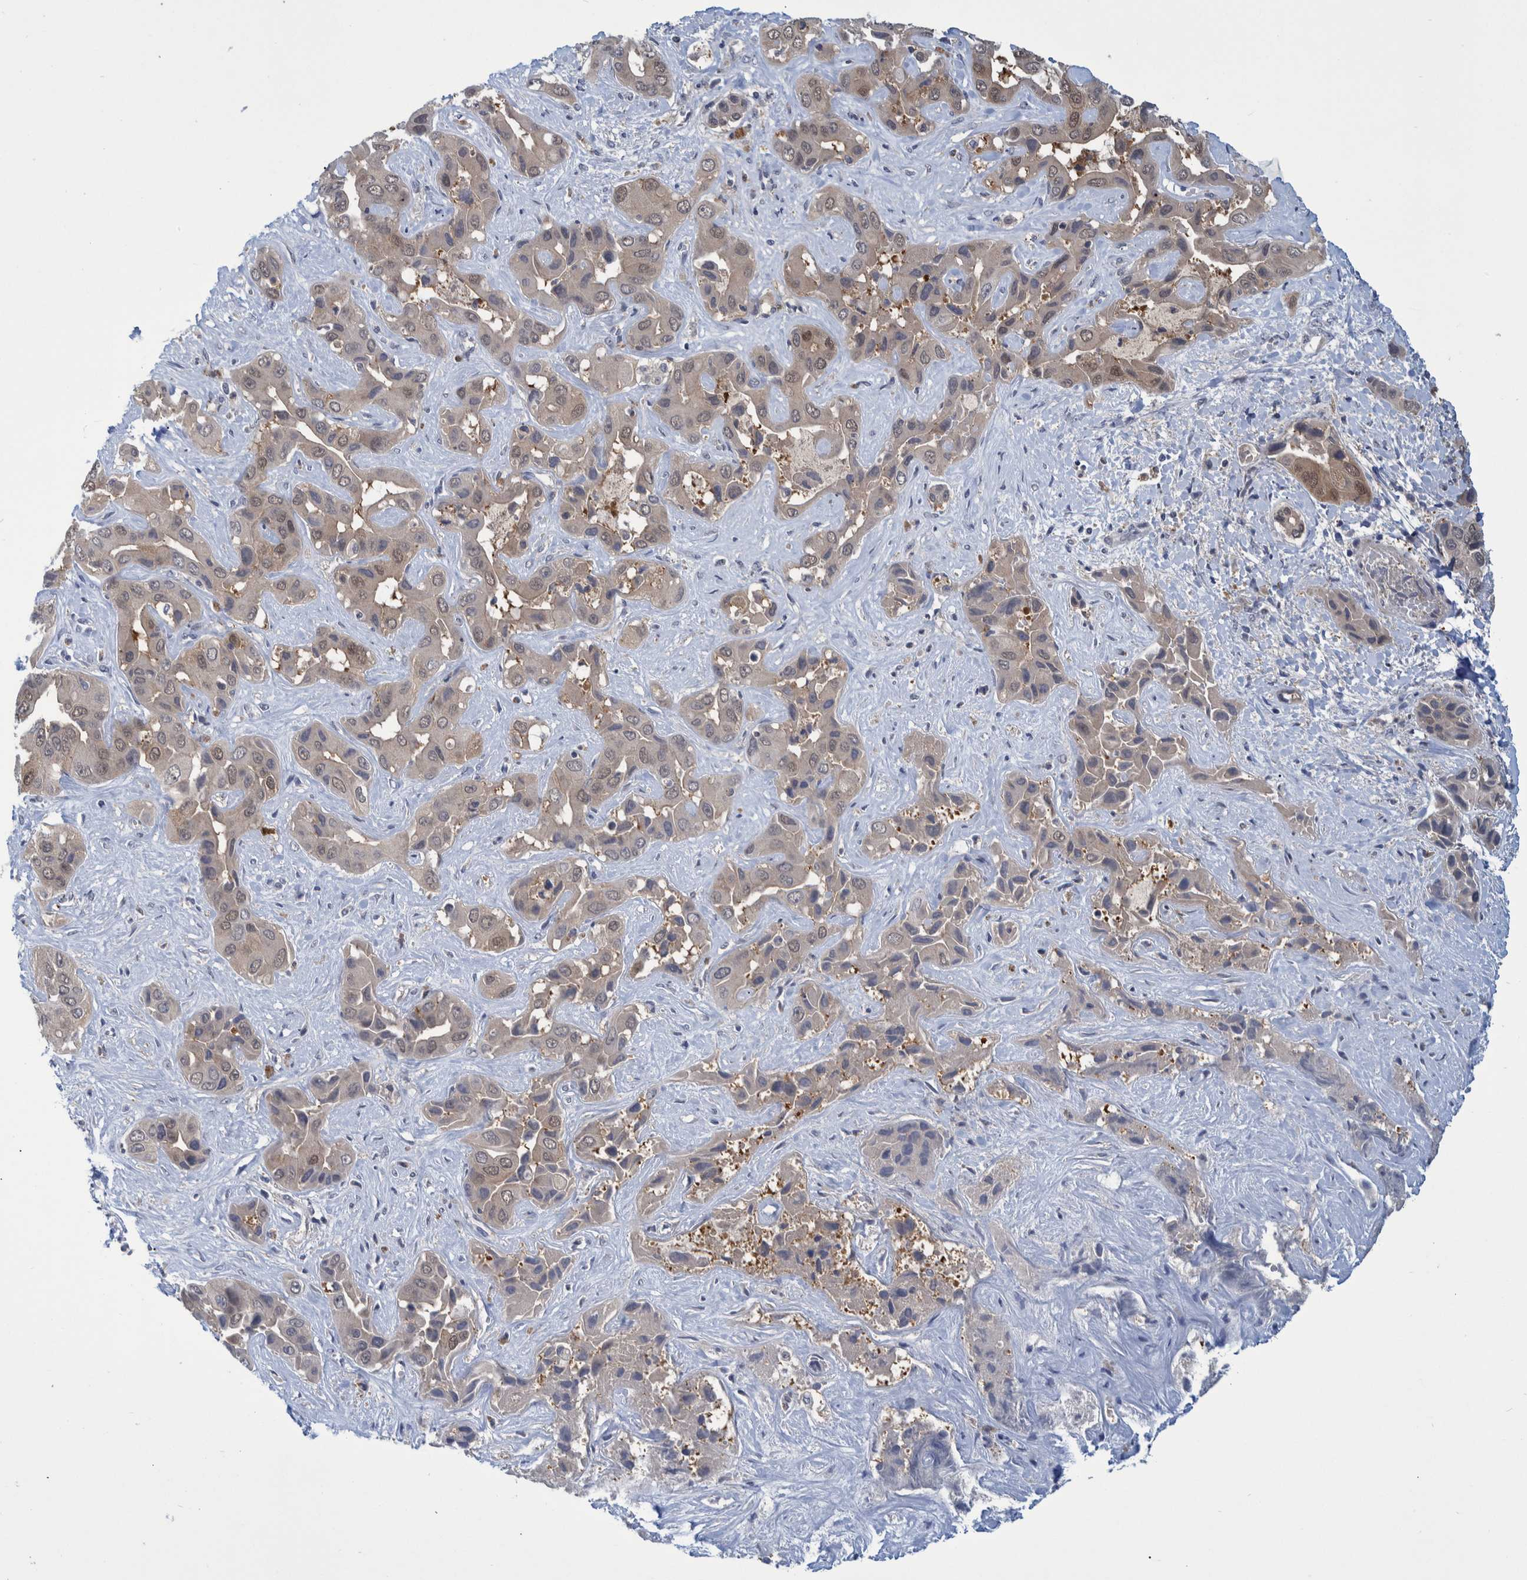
{"staining": {"intensity": "weak", "quantity": "25%-75%", "location": "cytoplasmic/membranous"}, "tissue": "liver cancer", "cell_type": "Tumor cells", "image_type": "cancer", "snomed": [{"axis": "morphology", "description": "Cholangiocarcinoma"}, {"axis": "topography", "description": "Liver"}], "caption": "A micrograph of human liver cancer stained for a protein demonstrates weak cytoplasmic/membranous brown staining in tumor cells. (Stains: DAB in brown, nuclei in blue, Microscopy: brightfield microscopy at high magnification).", "gene": "PCYT2", "patient": {"sex": "female", "age": 52}}